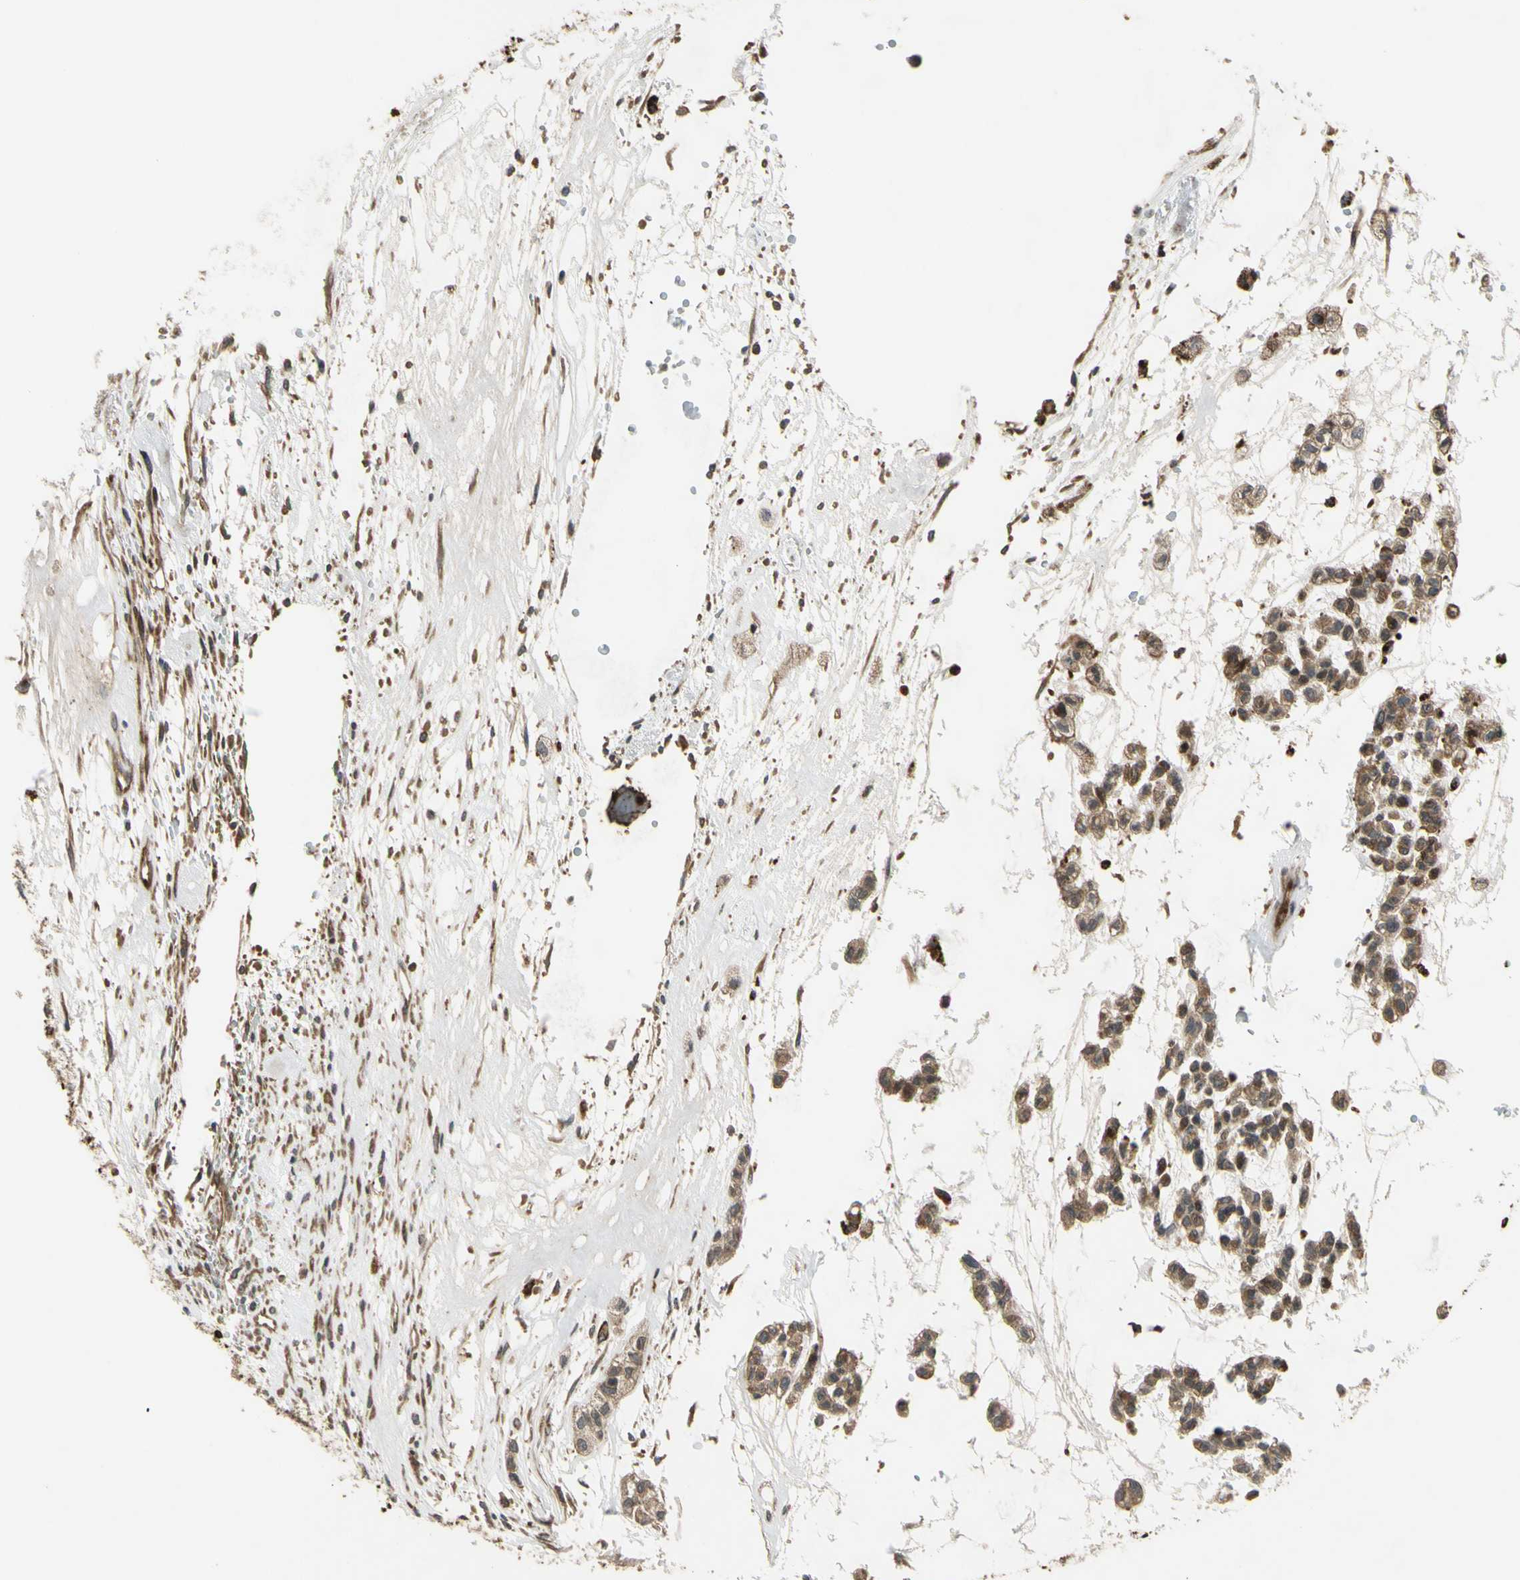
{"staining": {"intensity": "moderate", "quantity": ">75%", "location": "cytoplasmic/membranous,nuclear"}, "tissue": "head and neck cancer", "cell_type": "Tumor cells", "image_type": "cancer", "snomed": [{"axis": "morphology", "description": "Adenocarcinoma, NOS"}, {"axis": "morphology", "description": "Adenoma, NOS"}, {"axis": "topography", "description": "Head-Neck"}], "caption": "Head and neck cancer (adenocarcinoma) was stained to show a protein in brown. There is medium levels of moderate cytoplasmic/membranous and nuclear positivity in about >75% of tumor cells.", "gene": "FLII", "patient": {"sex": "female", "age": 55}}